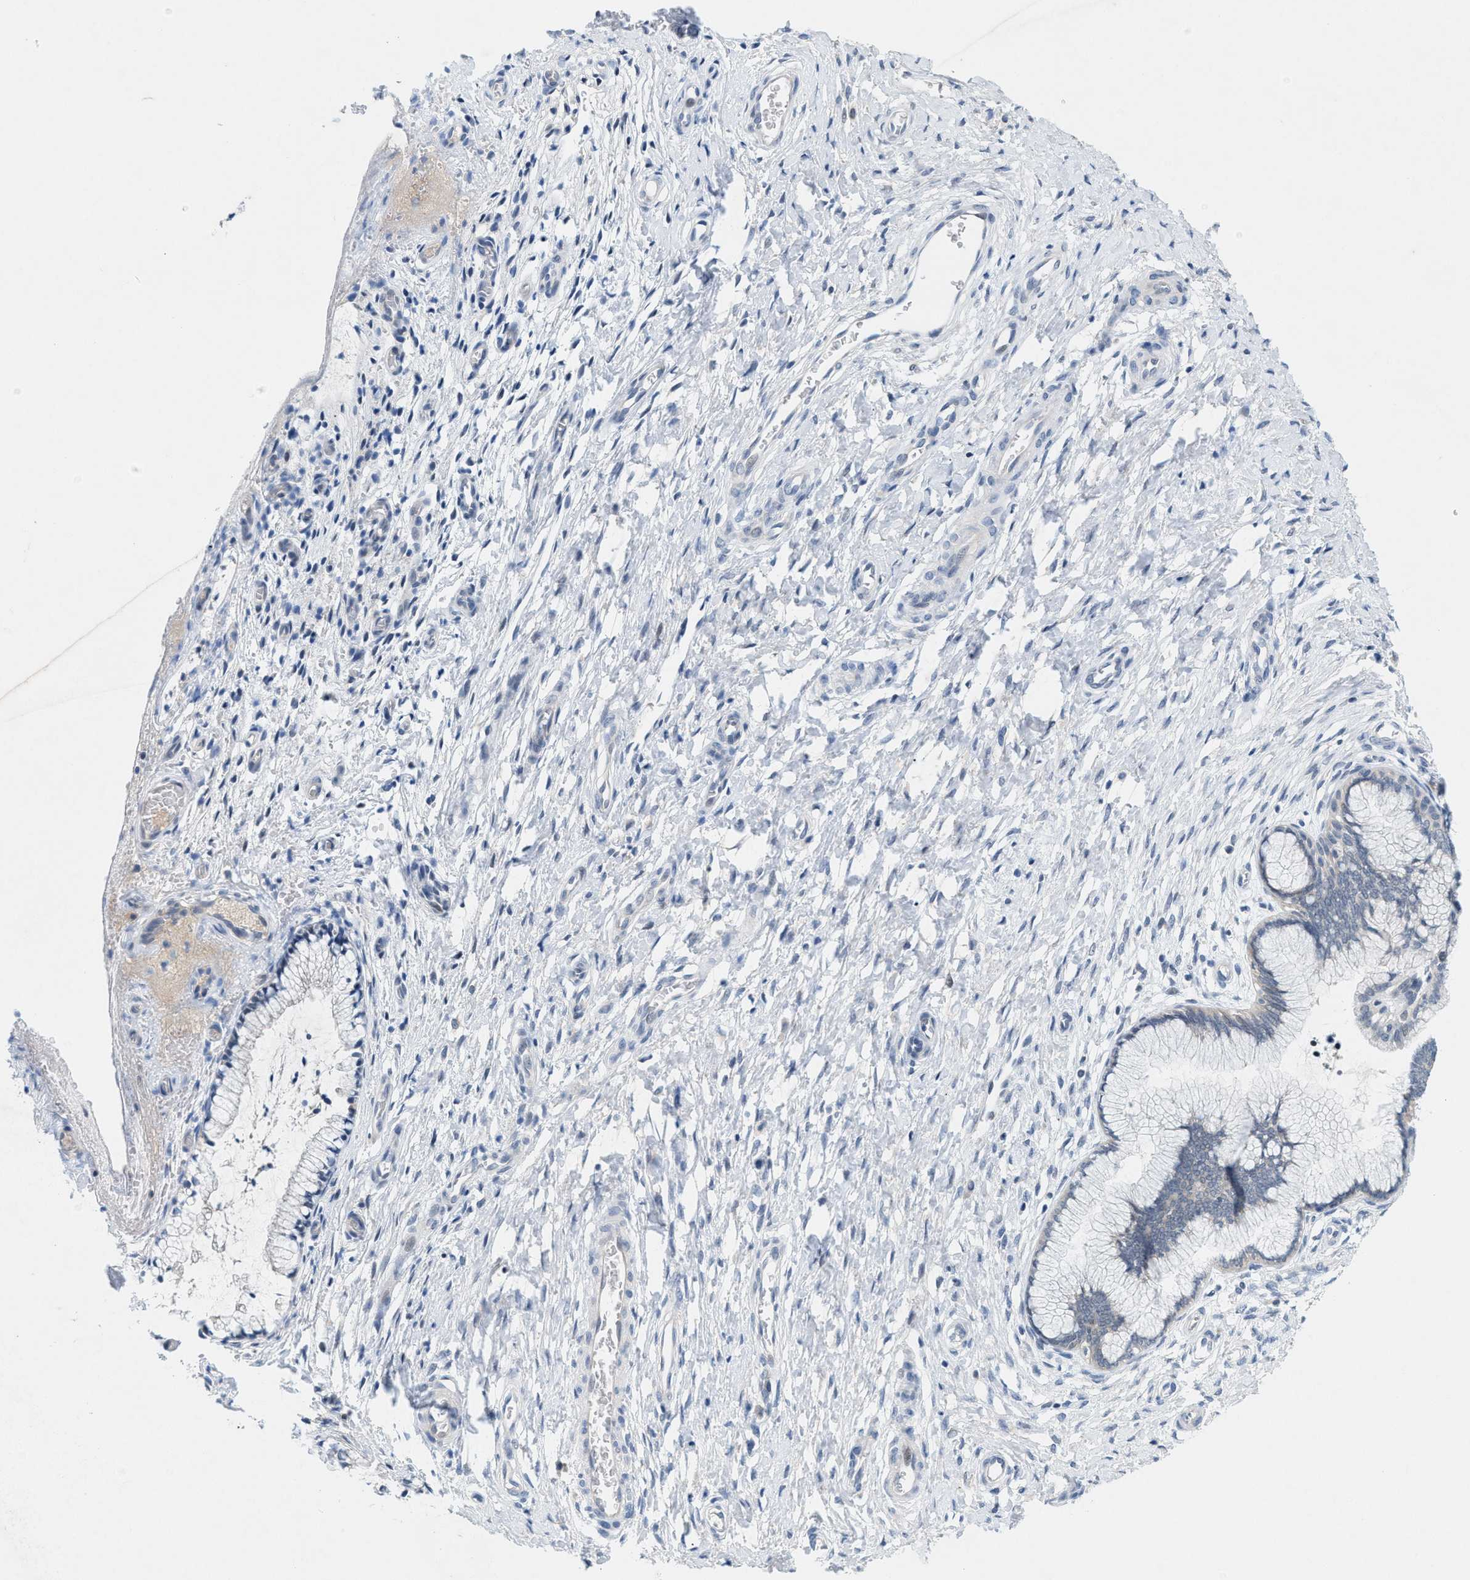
{"staining": {"intensity": "weak", "quantity": "<25%", "location": "cytoplasmic/membranous"}, "tissue": "cervix", "cell_type": "Glandular cells", "image_type": "normal", "snomed": [{"axis": "morphology", "description": "Normal tissue, NOS"}, {"axis": "topography", "description": "Cervix"}], "caption": "Human cervix stained for a protein using IHC exhibits no staining in glandular cells.", "gene": "WIPI2", "patient": {"sex": "female", "age": 55}}